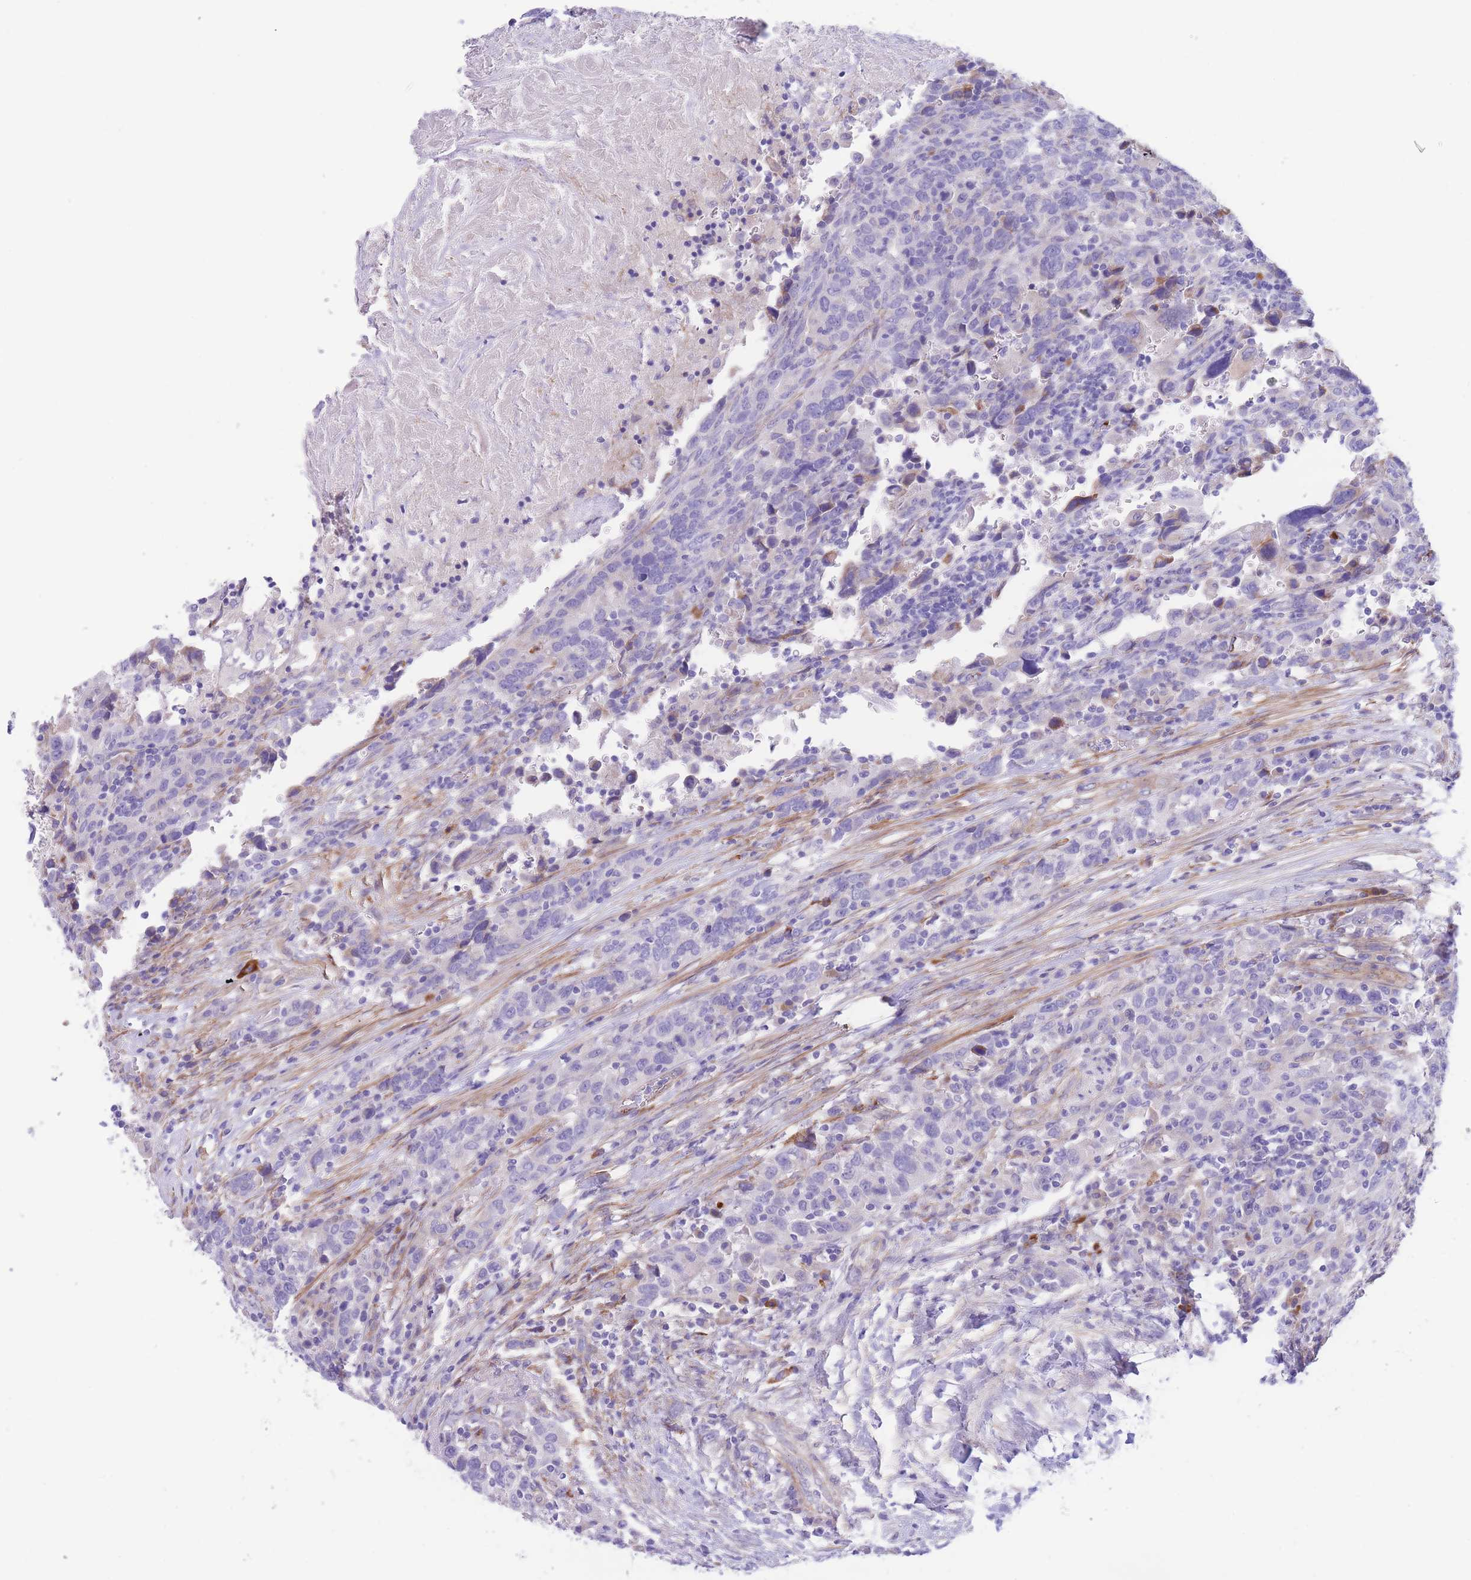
{"staining": {"intensity": "negative", "quantity": "none", "location": "none"}, "tissue": "urothelial cancer", "cell_type": "Tumor cells", "image_type": "cancer", "snomed": [{"axis": "morphology", "description": "Urothelial carcinoma, High grade"}, {"axis": "topography", "description": "Urinary bladder"}], "caption": "This is an IHC photomicrograph of urothelial cancer. There is no expression in tumor cells.", "gene": "DET1", "patient": {"sex": "male", "age": 61}}